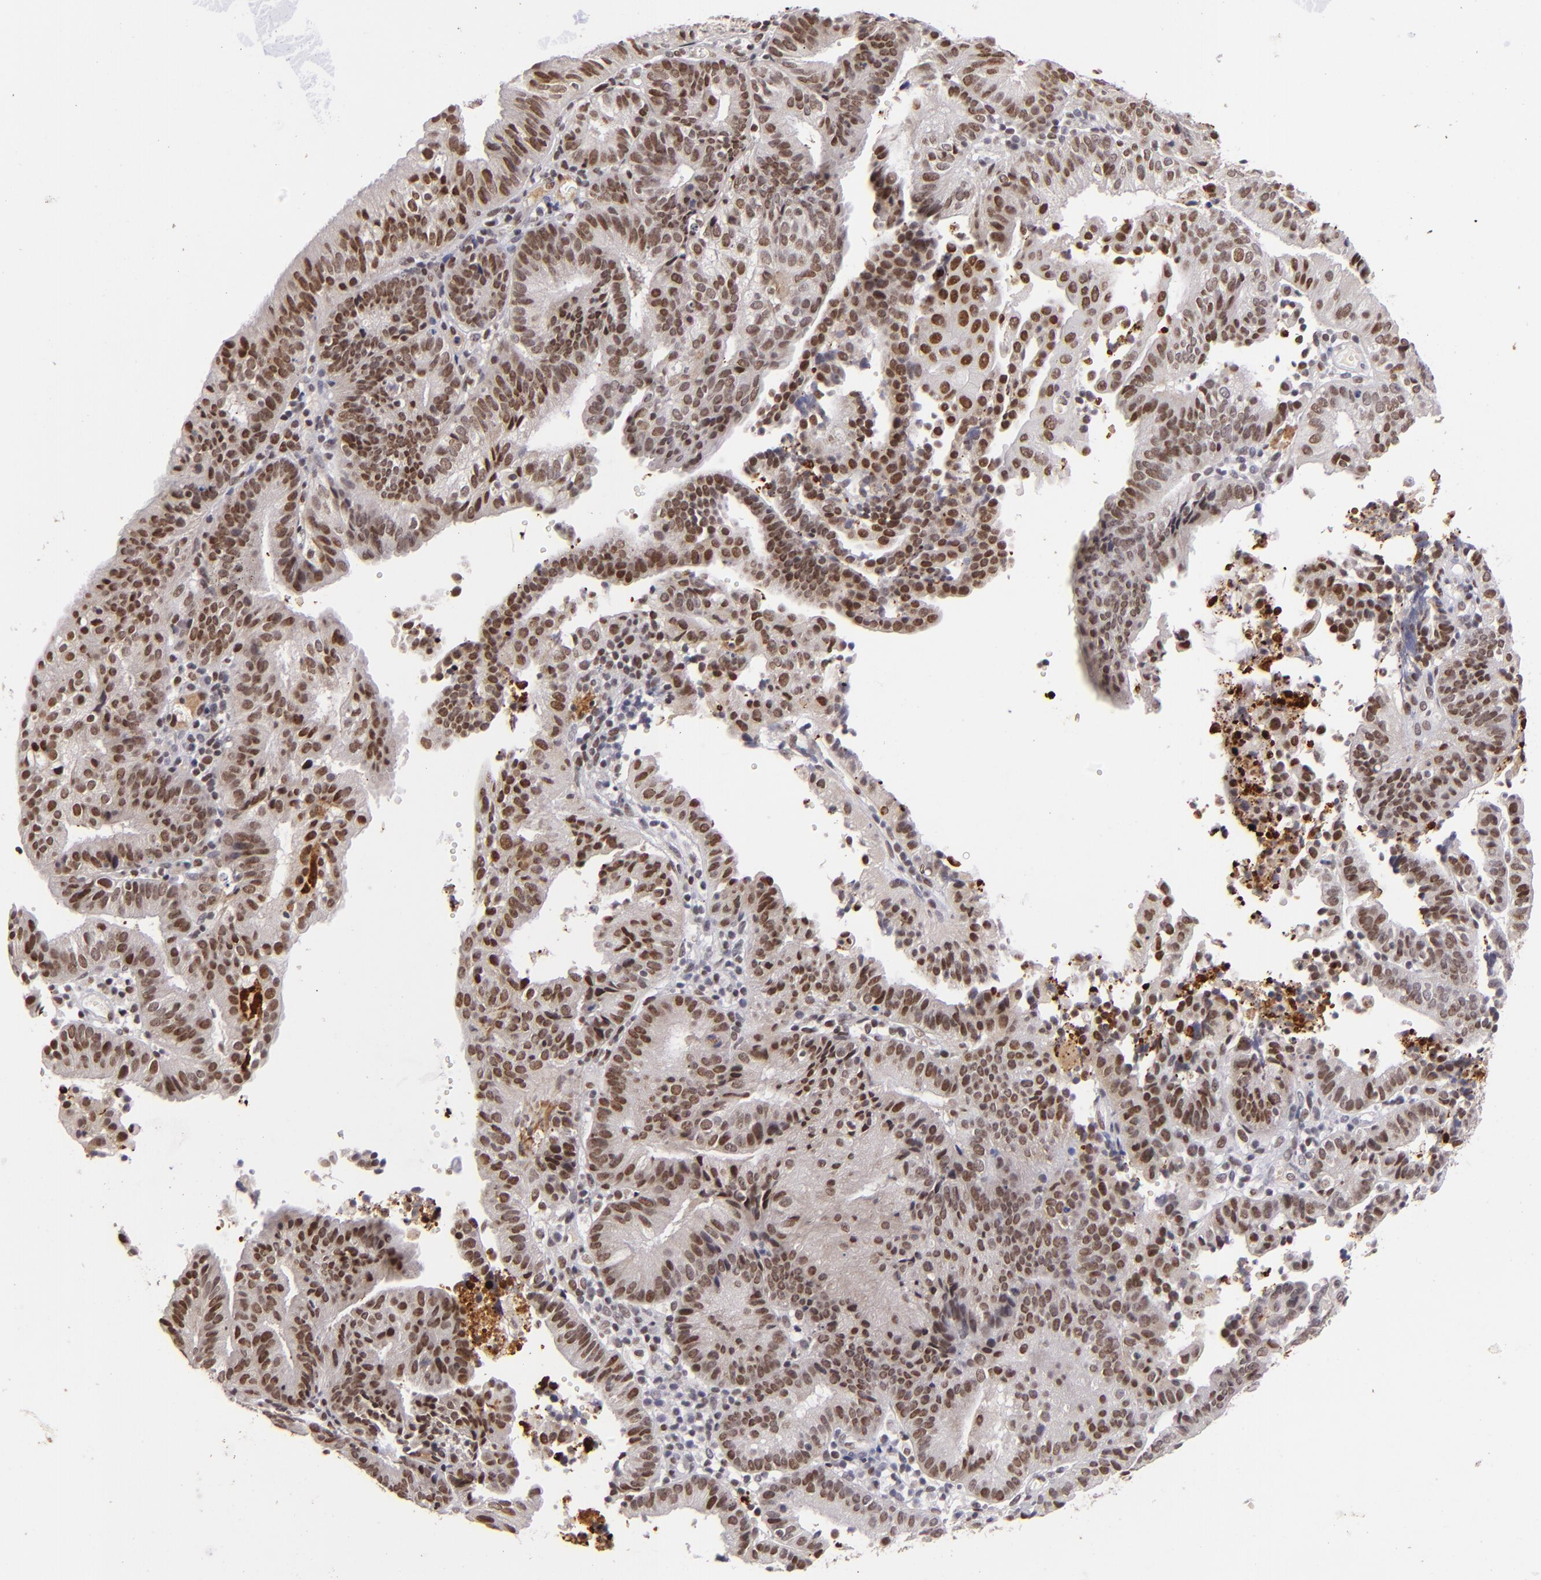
{"staining": {"intensity": "strong", "quantity": ">75%", "location": "nuclear"}, "tissue": "cervical cancer", "cell_type": "Tumor cells", "image_type": "cancer", "snomed": [{"axis": "morphology", "description": "Adenocarcinoma, NOS"}, {"axis": "topography", "description": "Cervix"}], "caption": "Adenocarcinoma (cervical) stained for a protein (brown) displays strong nuclear positive positivity in about >75% of tumor cells.", "gene": "RXRG", "patient": {"sex": "female", "age": 60}}